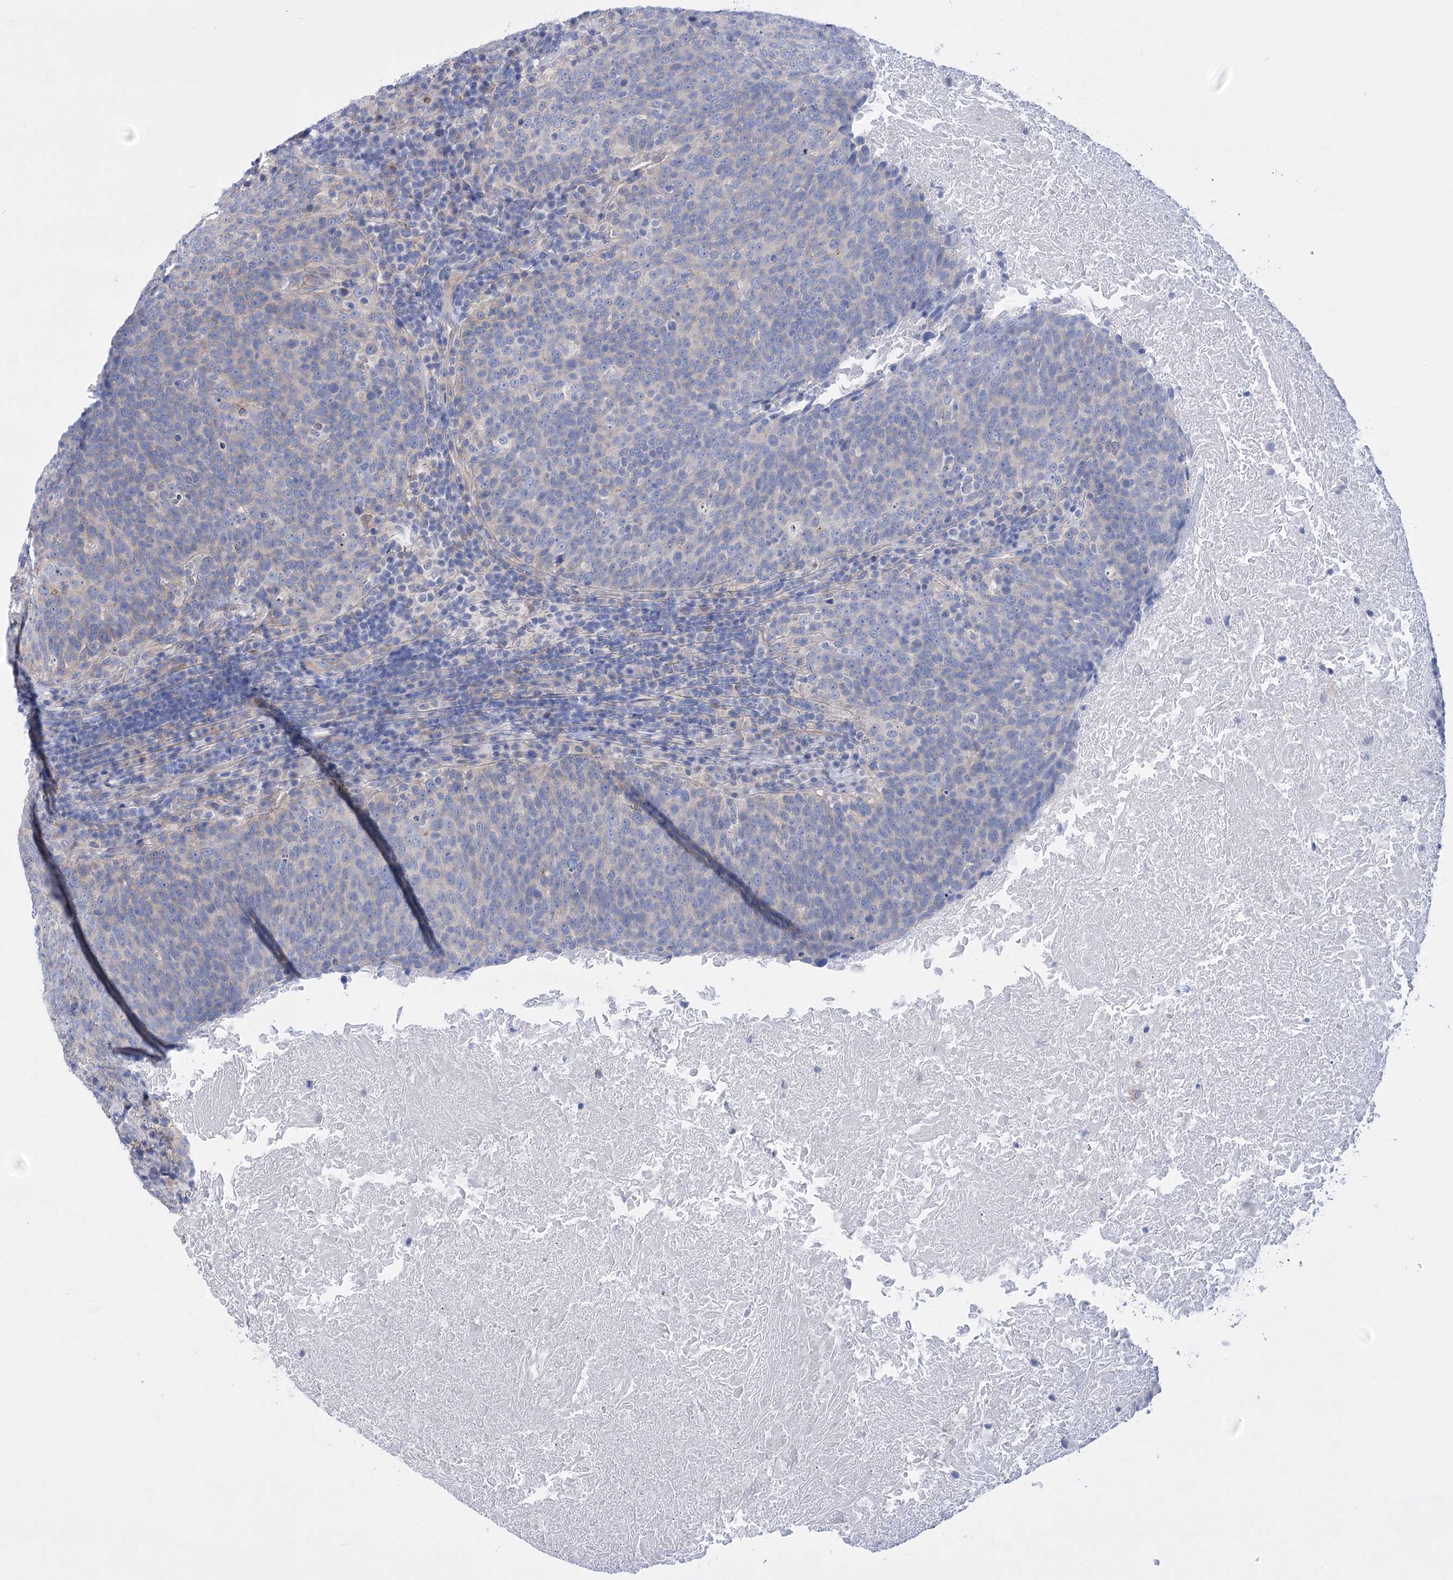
{"staining": {"intensity": "negative", "quantity": "none", "location": "none"}, "tissue": "head and neck cancer", "cell_type": "Tumor cells", "image_type": "cancer", "snomed": [{"axis": "morphology", "description": "Squamous cell carcinoma, NOS"}, {"axis": "morphology", "description": "Squamous cell carcinoma, metastatic, NOS"}, {"axis": "topography", "description": "Lymph node"}, {"axis": "topography", "description": "Head-Neck"}], "caption": "There is no significant staining in tumor cells of head and neck cancer.", "gene": "LRRC34", "patient": {"sex": "male", "age": 62}}